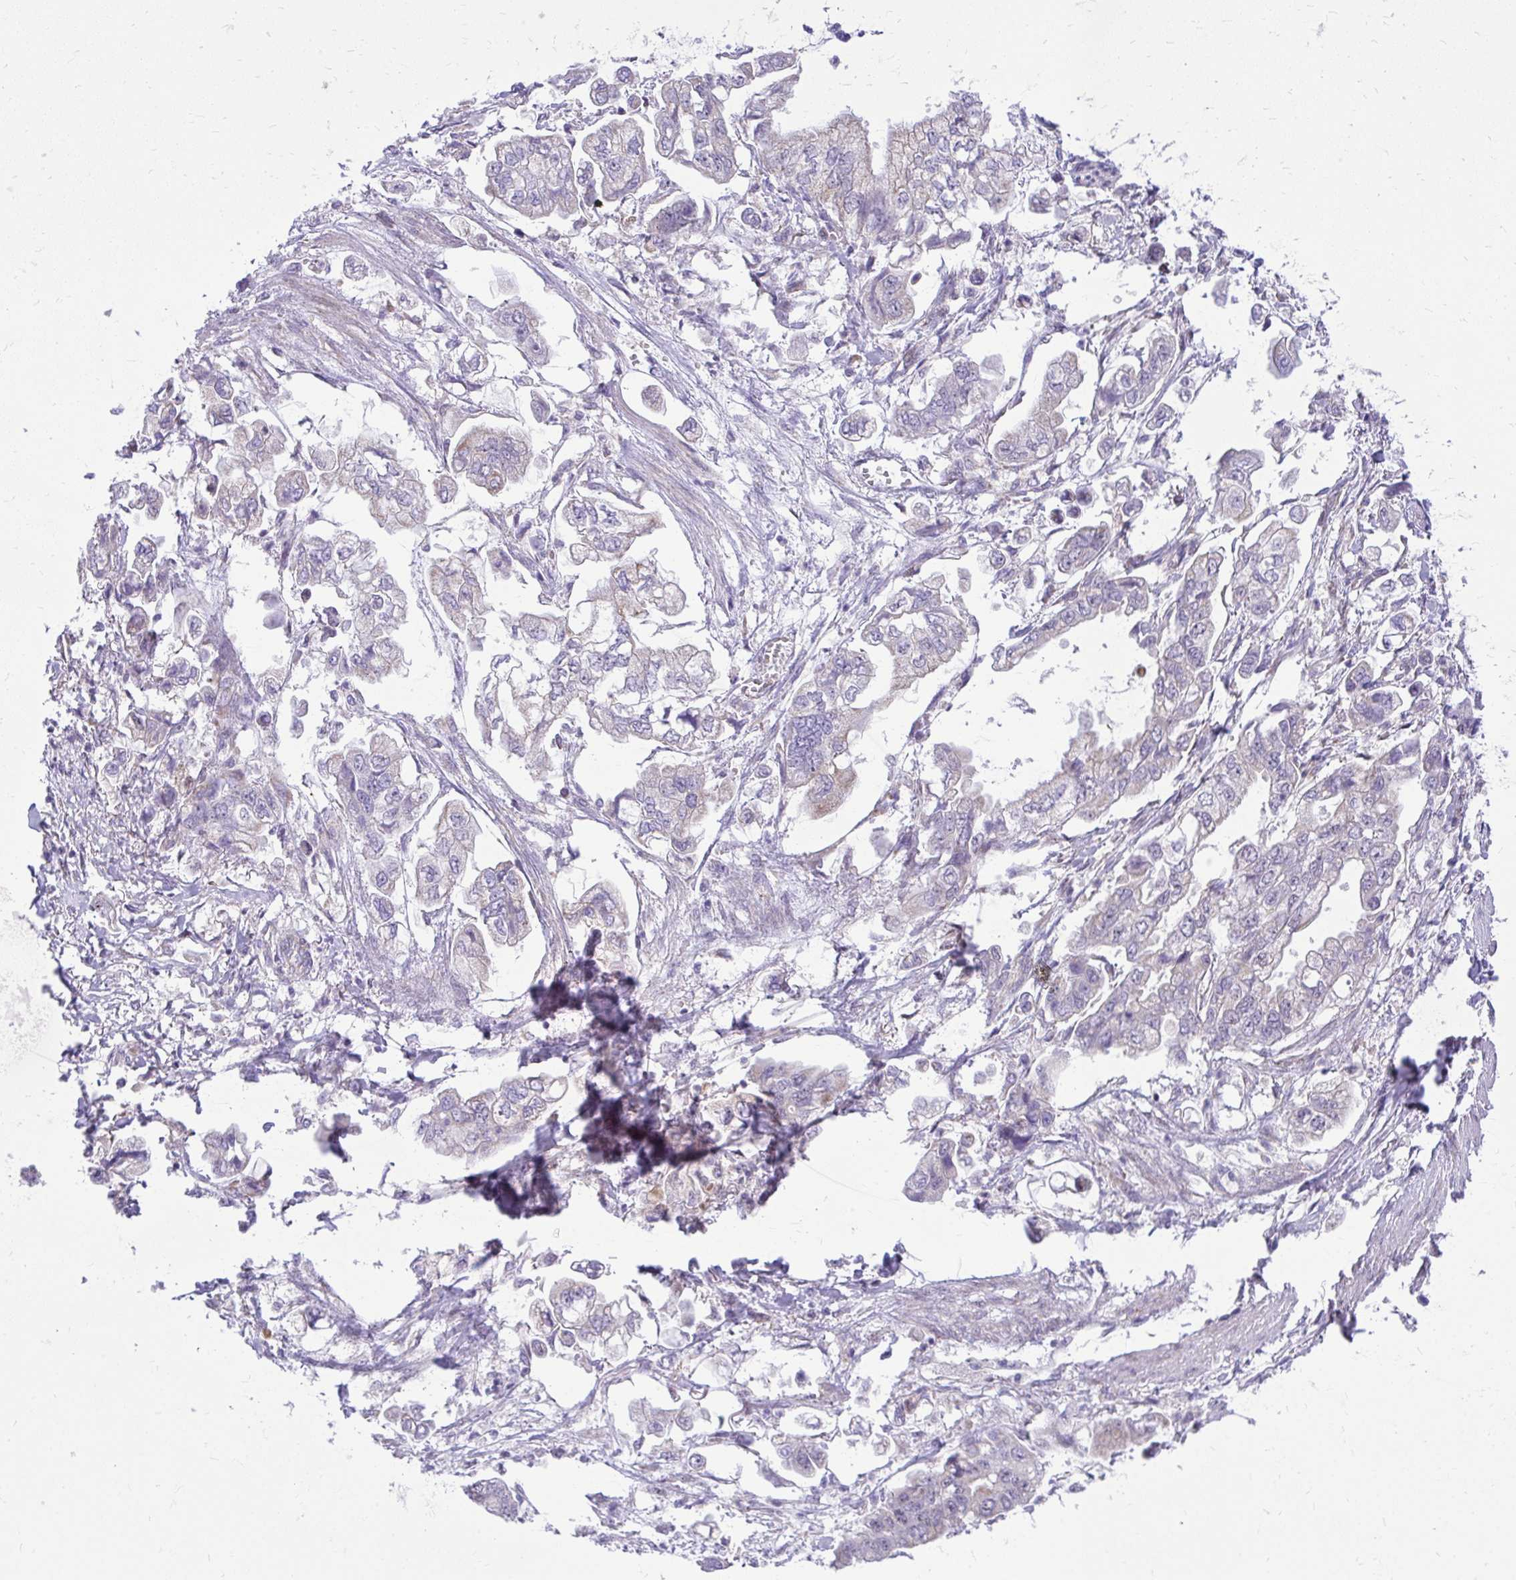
{"staining": {"intensity": "negative", "quantity": "none", "location": "none"}, "tissue": "stomach cancer", "cell_type": "Tumor cells", "image_type": "cancer", "snomed": [{"axis": "morphology", "description": "Adenocarcinoma, NOS"}, {"axis": "topography", "description": "Stomach"}], "caption": "Immunohistochemistry of adenocarcinoma (stomach) demonstrates no staining in tumor cells. (Brightfield microscopy of DAB (3,3'-diaminobenzidine) immunohistochemistry at high magnification).", "gene": "GPRIN3", "patient": {"sex": "male", "age": 62}}